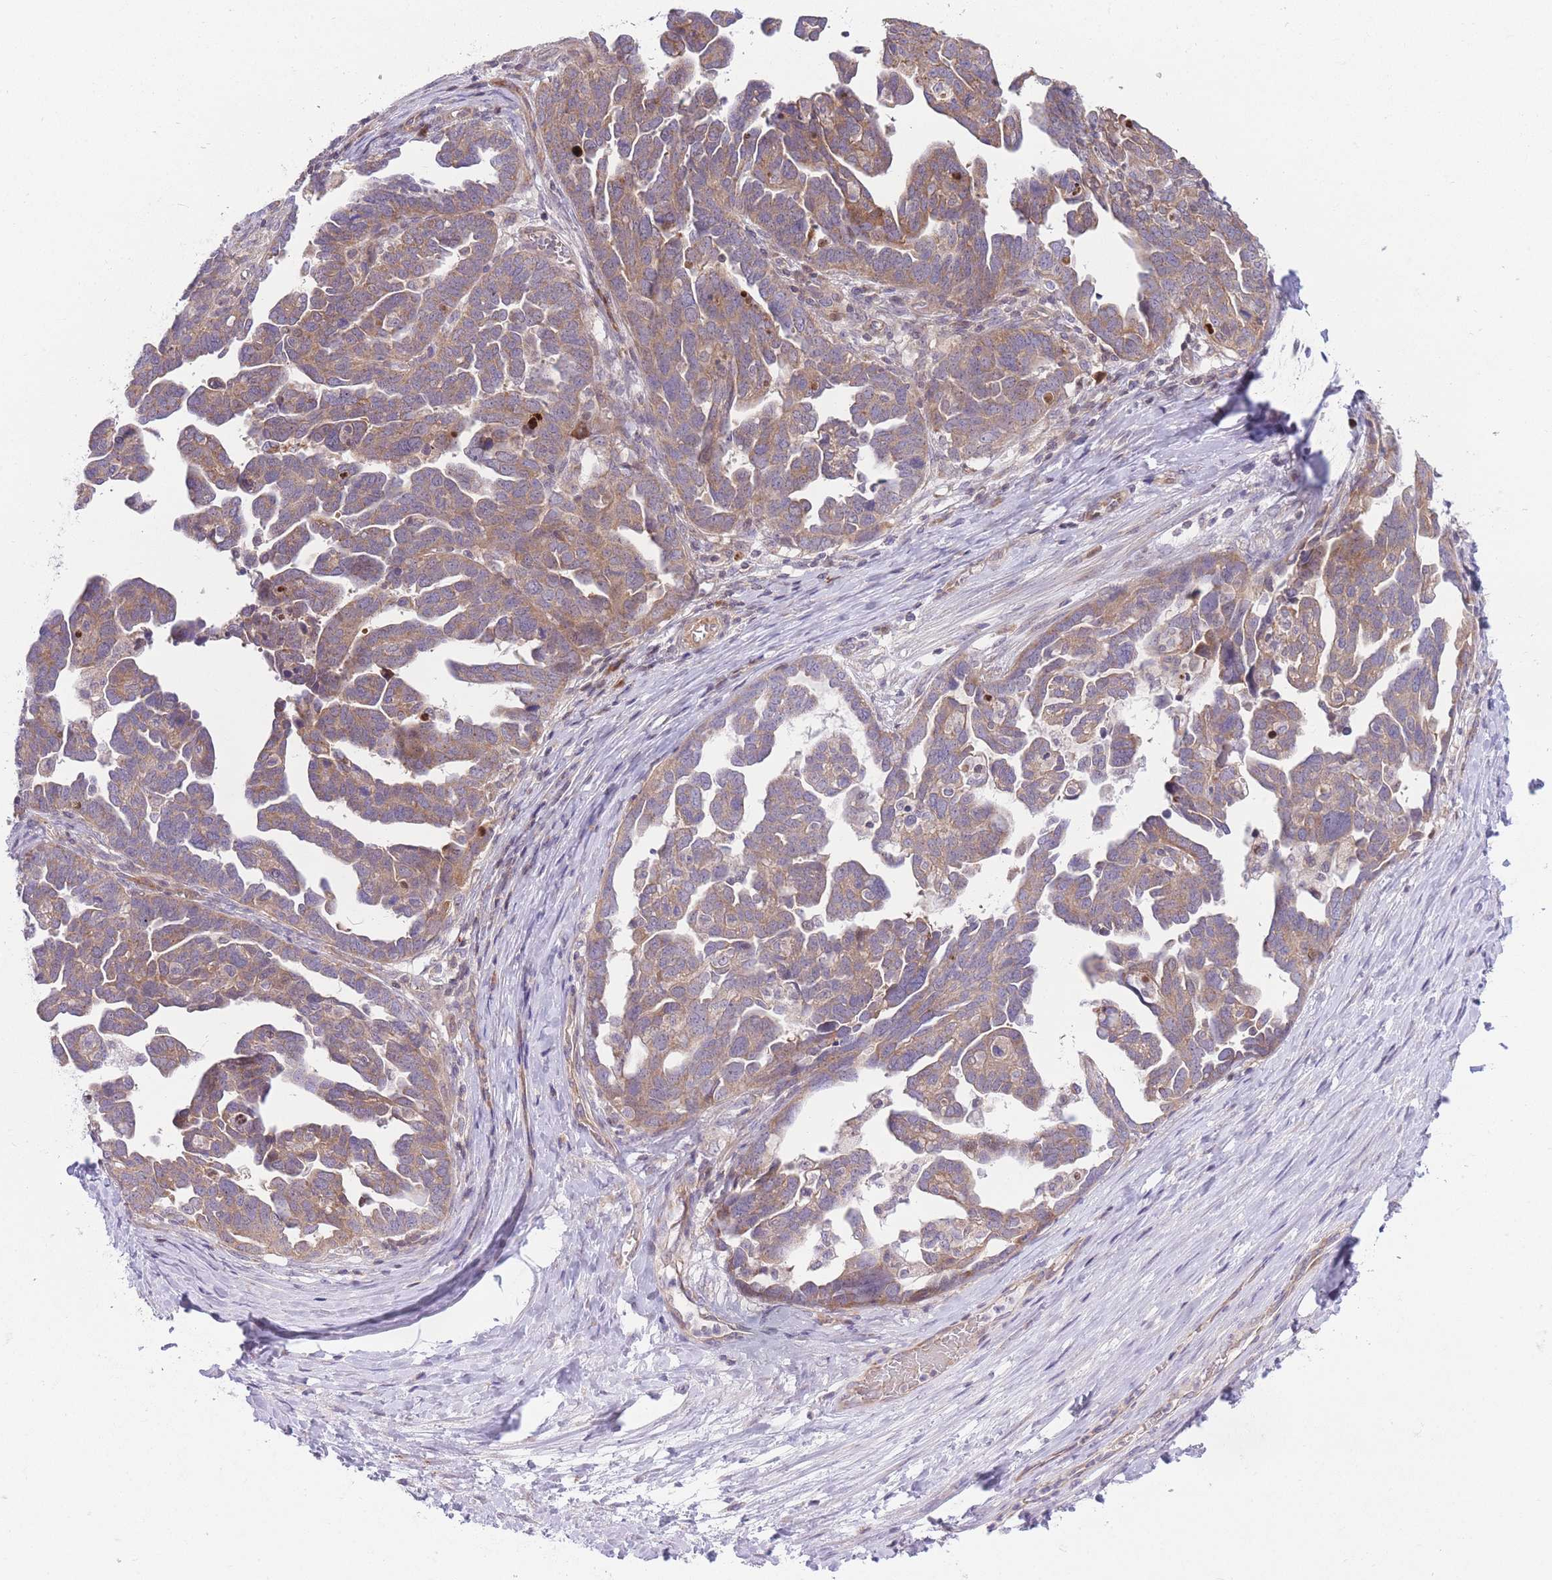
{"staining": {"intensity": "moderate", "quantity": ">75%", "location": "cytoplasmic/membranous"}, "tissue": "ovarian cancer", "cell_type": "Tumor cells", "image_type": "cancer", "snomed": [{"axis": "morphology", "description": "Cystadenocarcinoma, serous, NOS"}, {"axis": "topography", "description": "Ovary"}], "caption": "Immunohistochemical staining of human ovarian cancer (serous cystadenocarcinoma) demonstrates medium levels of moderate cytoplasmic/membranous staining in about >75% of tumor cells.", "gene": "BOLA2B", "patient": {"sex": "female", "age": 54}}